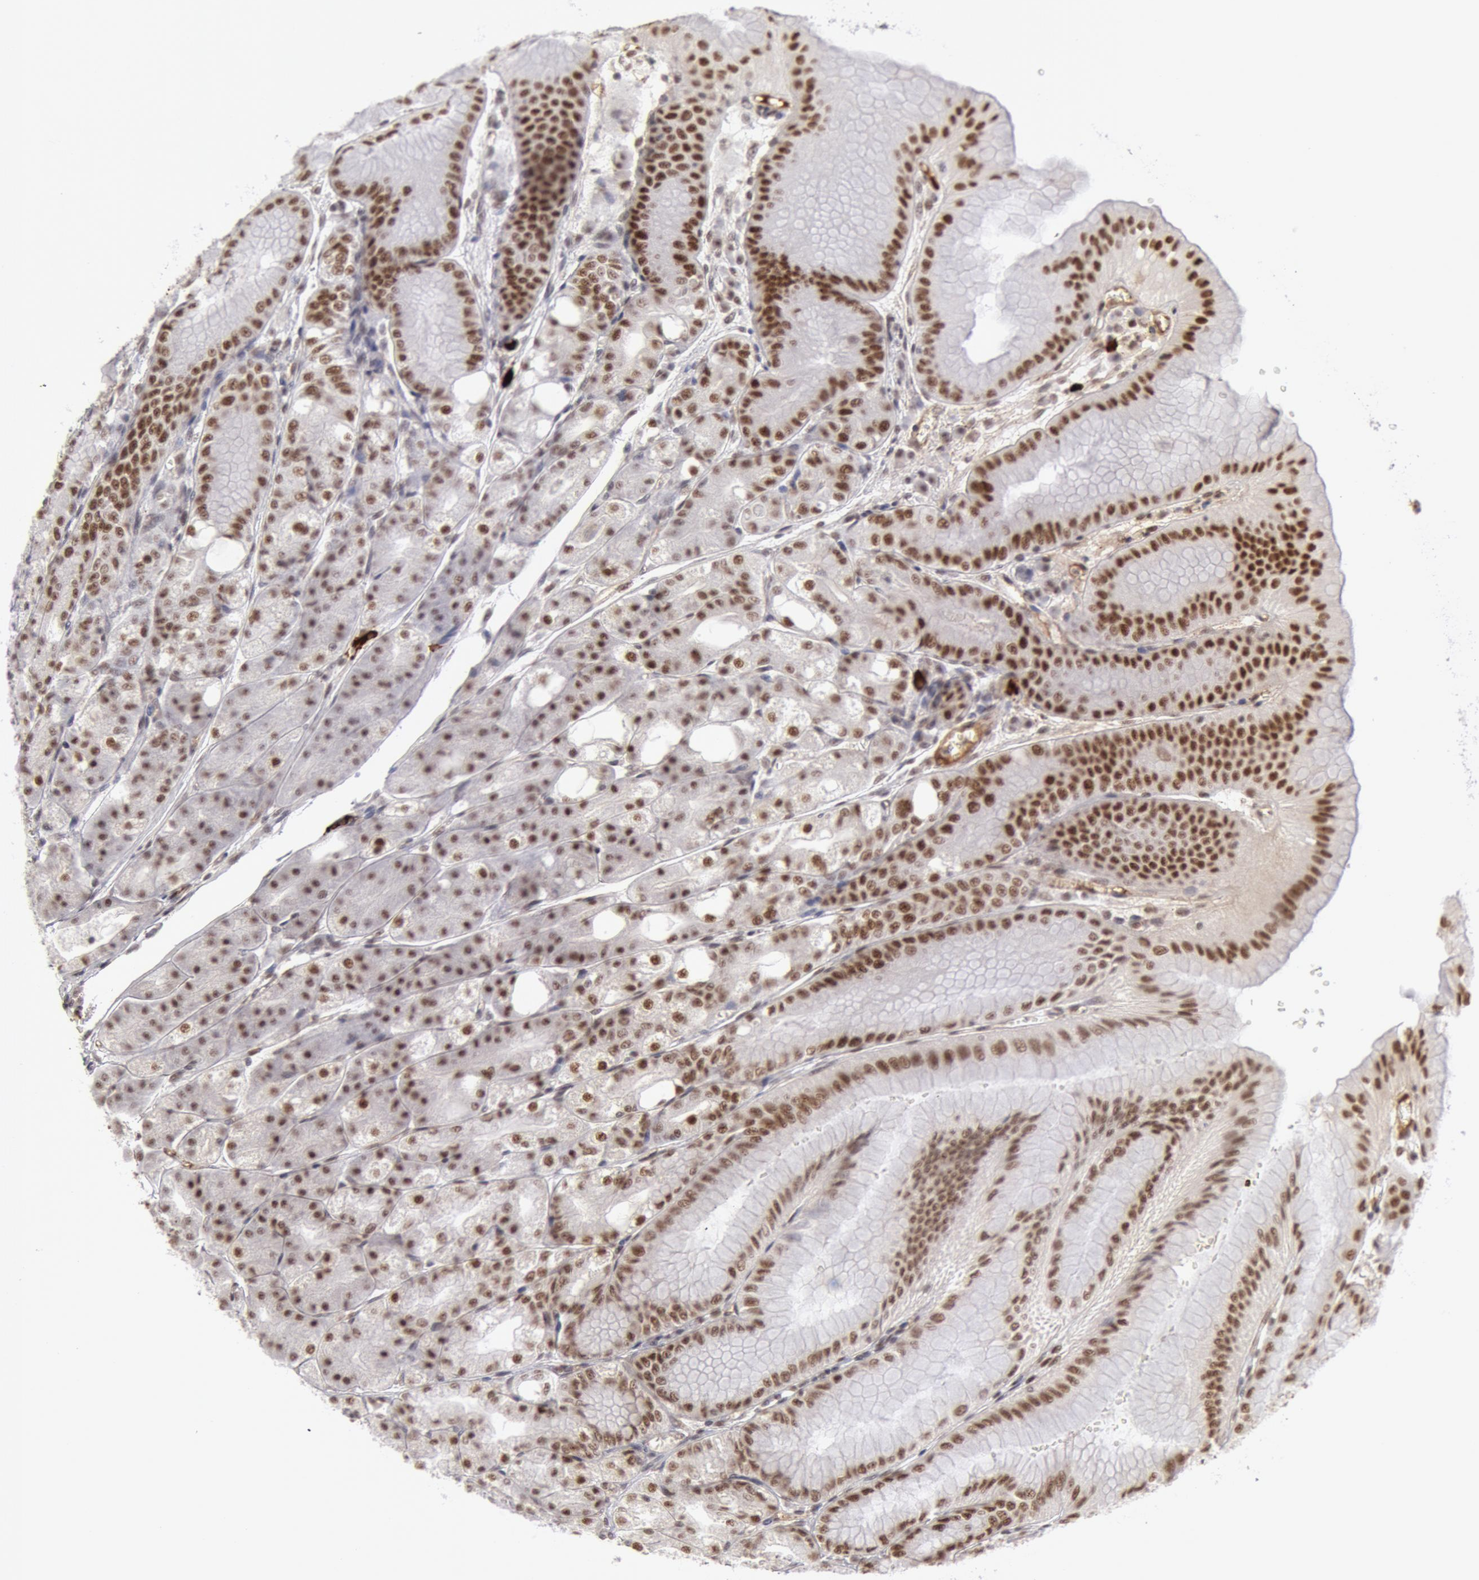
{"staining": {"intensity": "moderate", "quantity": ">75%", "location": "nuclear"}, "tissue": "stomach", "cell_type": "Glandular cells", "image_type": "normal", "snomed": [{"axis": "morphology", "description": "Normal tissue, NOS"}, {"axis": "topography", "description": "Stomach, lower"}], "caption": "Stomach stained with DAB (3,3'-diaminobenzidine) immunohistochemistry exhibits medium levels of moderate nuclear positivity in approximately >75% of glandular cells.", "gene": "PPP4R3B", "patient": {"sex": "male", "age": 71}}